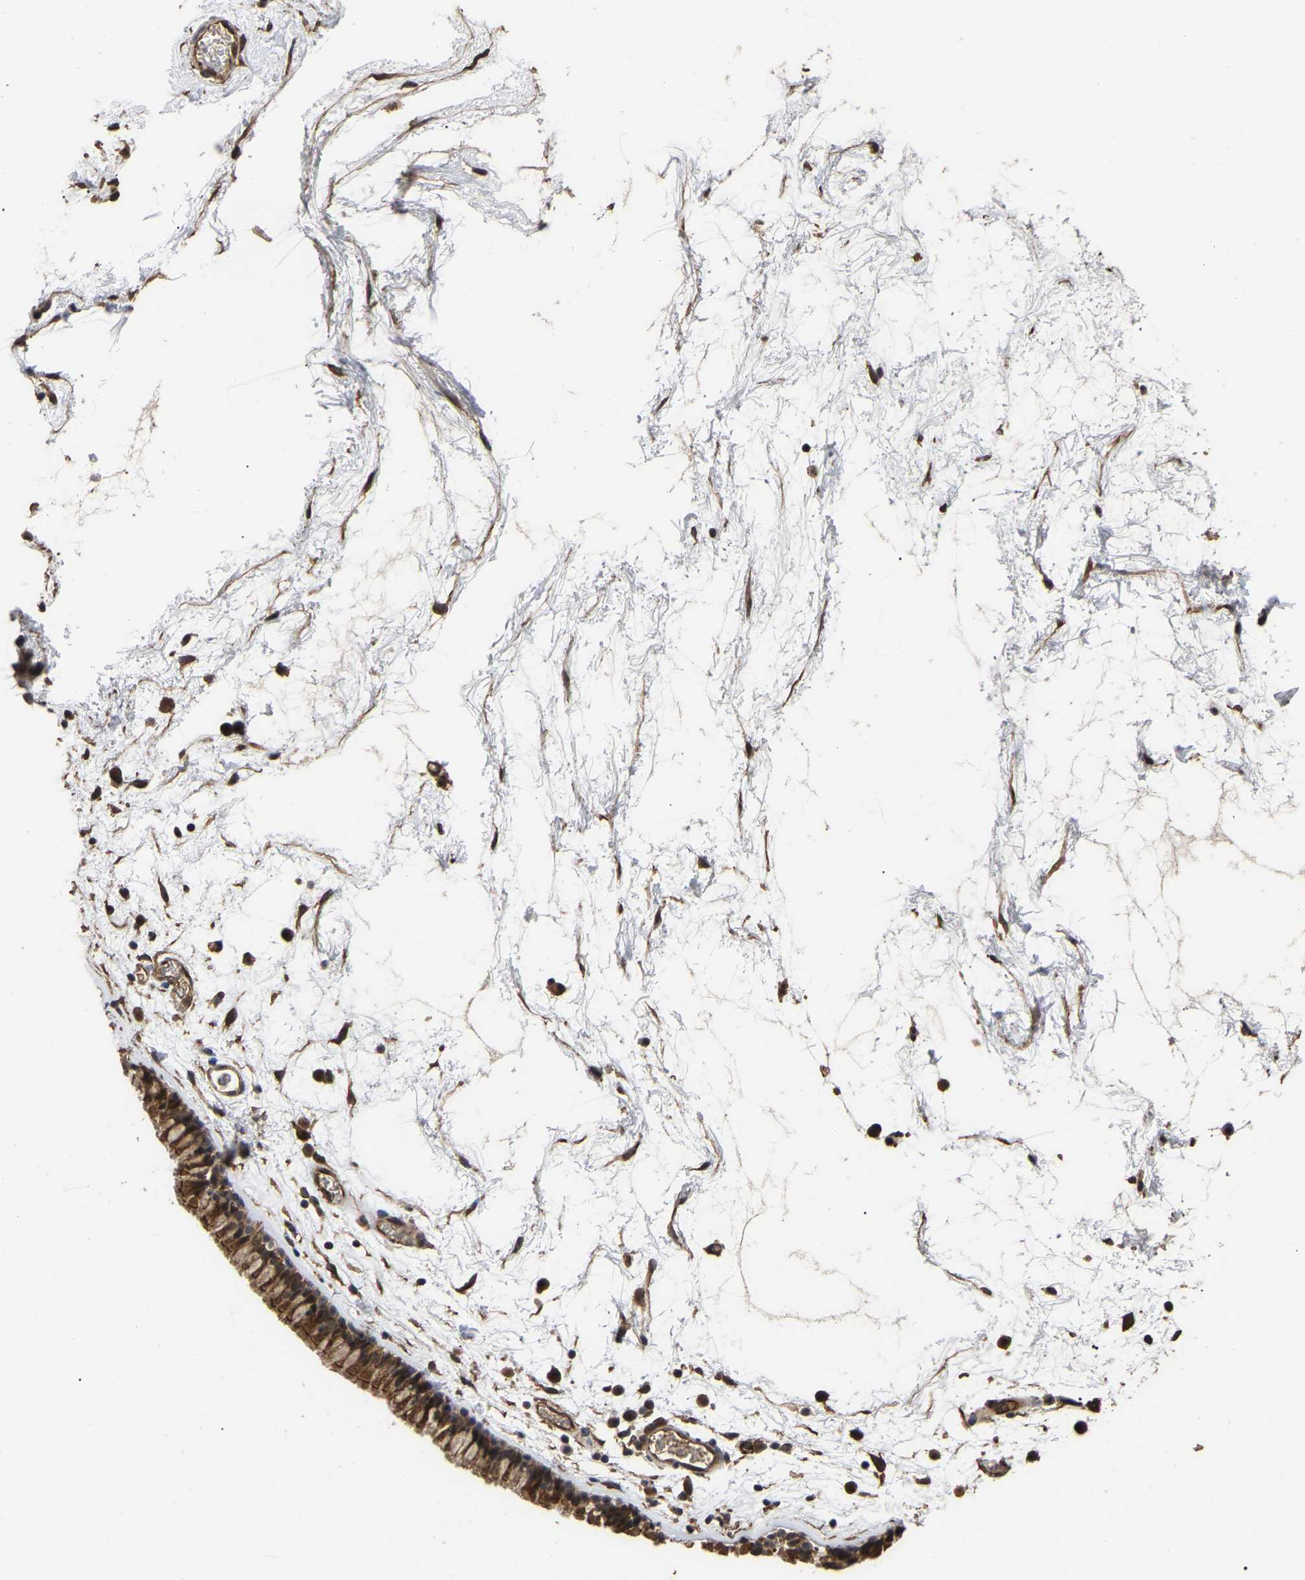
{"staining": {"intensity": "moderate", "quantity": ">75%", "location": "cytoplasmic/membranous"}, "tissue": "nasopharynx", "cell_type": "Respiratory epithelial cells", "image_type": "normal", "snomed": [{"axis": "morphology", "description": "Normal tissue, NOS"}, {"axis": "morphology", "description": "Inflammation, NOS"}, {"axis": "topography", "description": "Nasopharynx"}], "caption": "Protein positivity by immunohistochemistry exhibits moderate cytoplasmic/membranous staining in approximately >75% of respiratory epithelial cells in normal nasopharynx.", "gene": "FAM161B", "patient": {"sex": "male", "age": 48}}